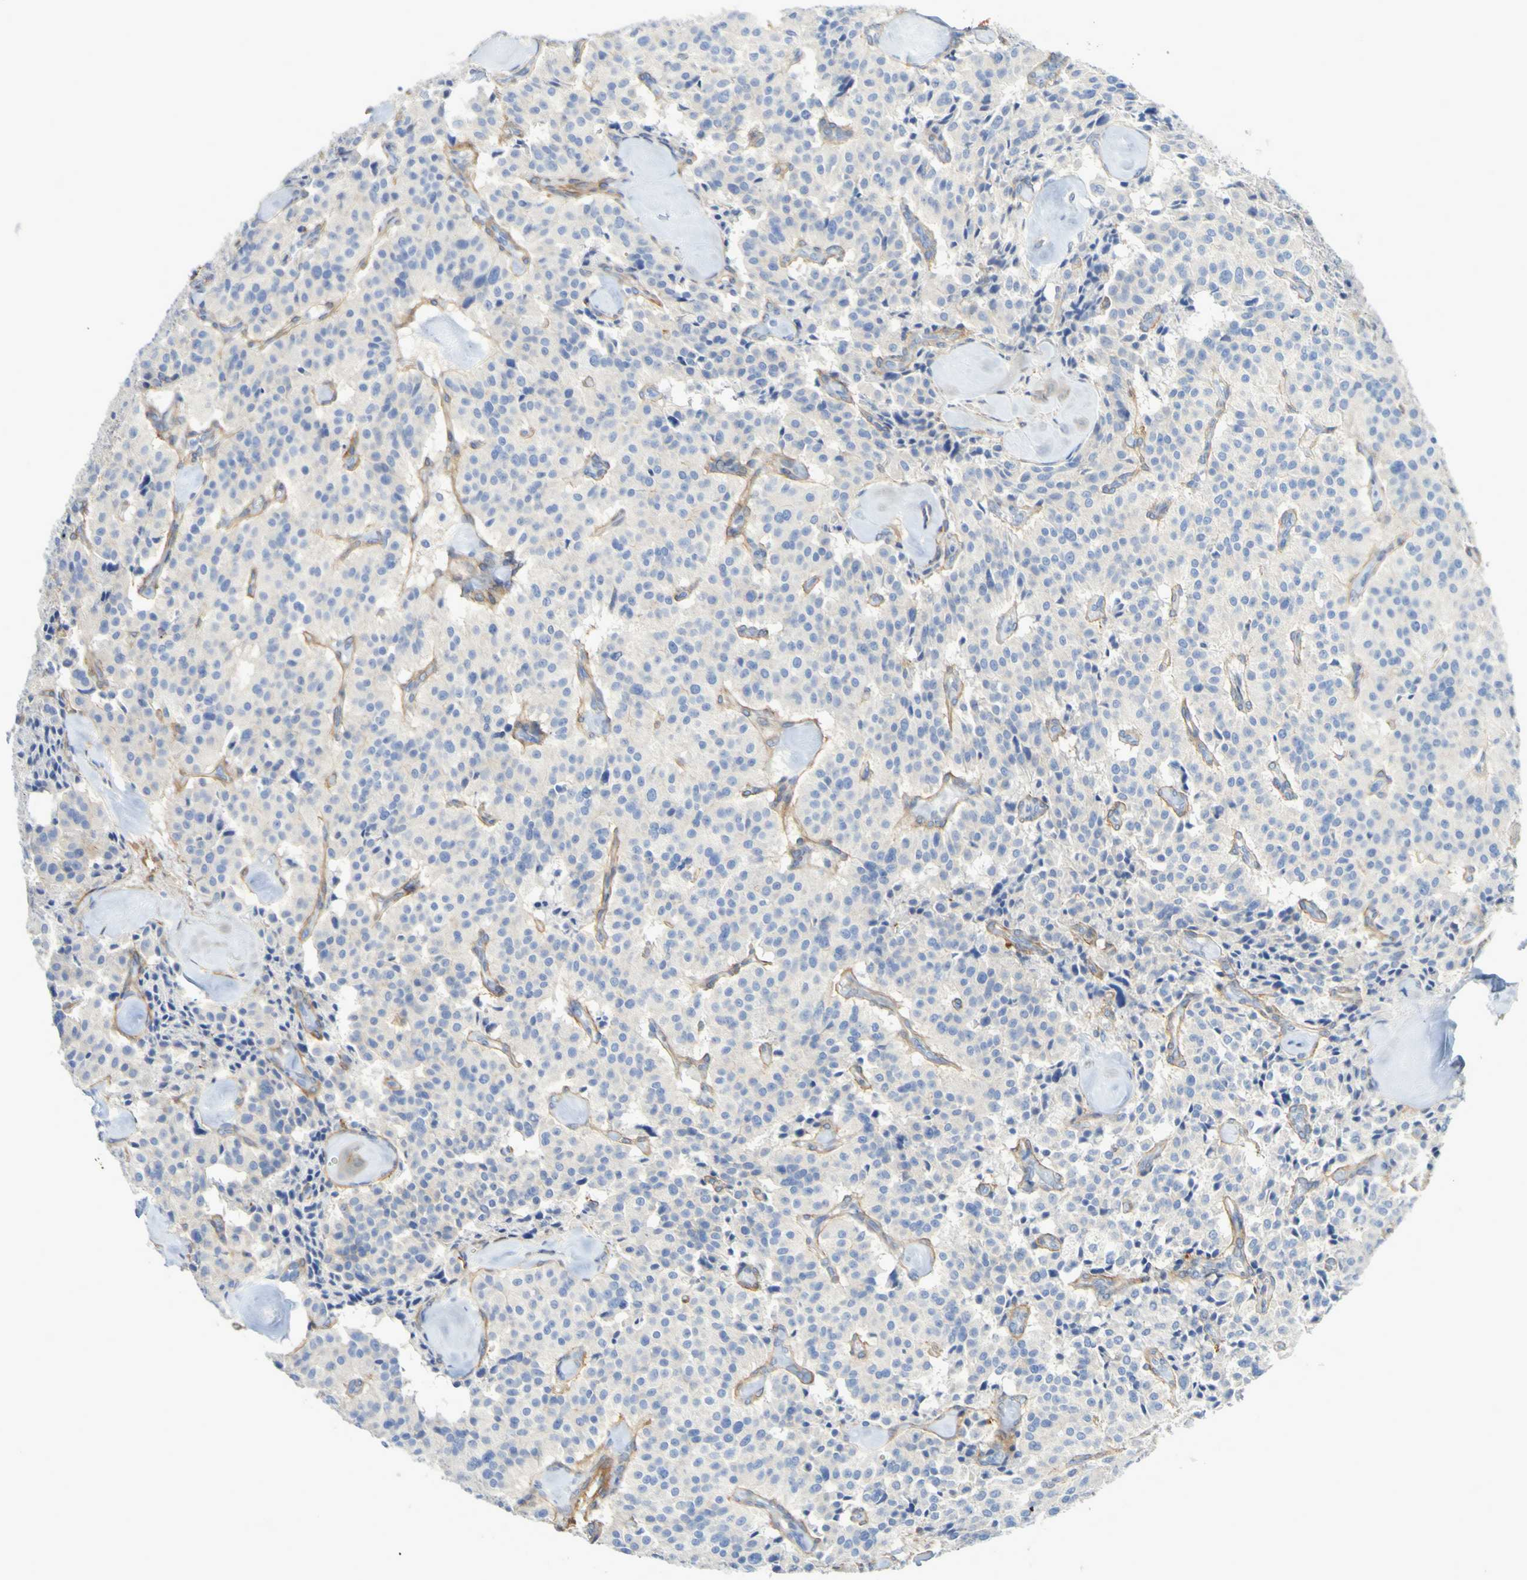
{"staining": {"intensity": "negative", "quantity": "none", "location": "none"}, "tissue": "carcinoid", "cell_type": "Tumor cells", "image_type": "cancer", "snomed": [{"axis": "morphology", "description": "Carcinoid, malignant, NOS"}, {"axis": "topography", "description": "Lung"}], "caption": "Immunohistochemical staining of human malignant carcinoid reveals no significant positivity in tumor cells.", "gene": "LPP", "patient": {"sex": "male", "age": 30}}